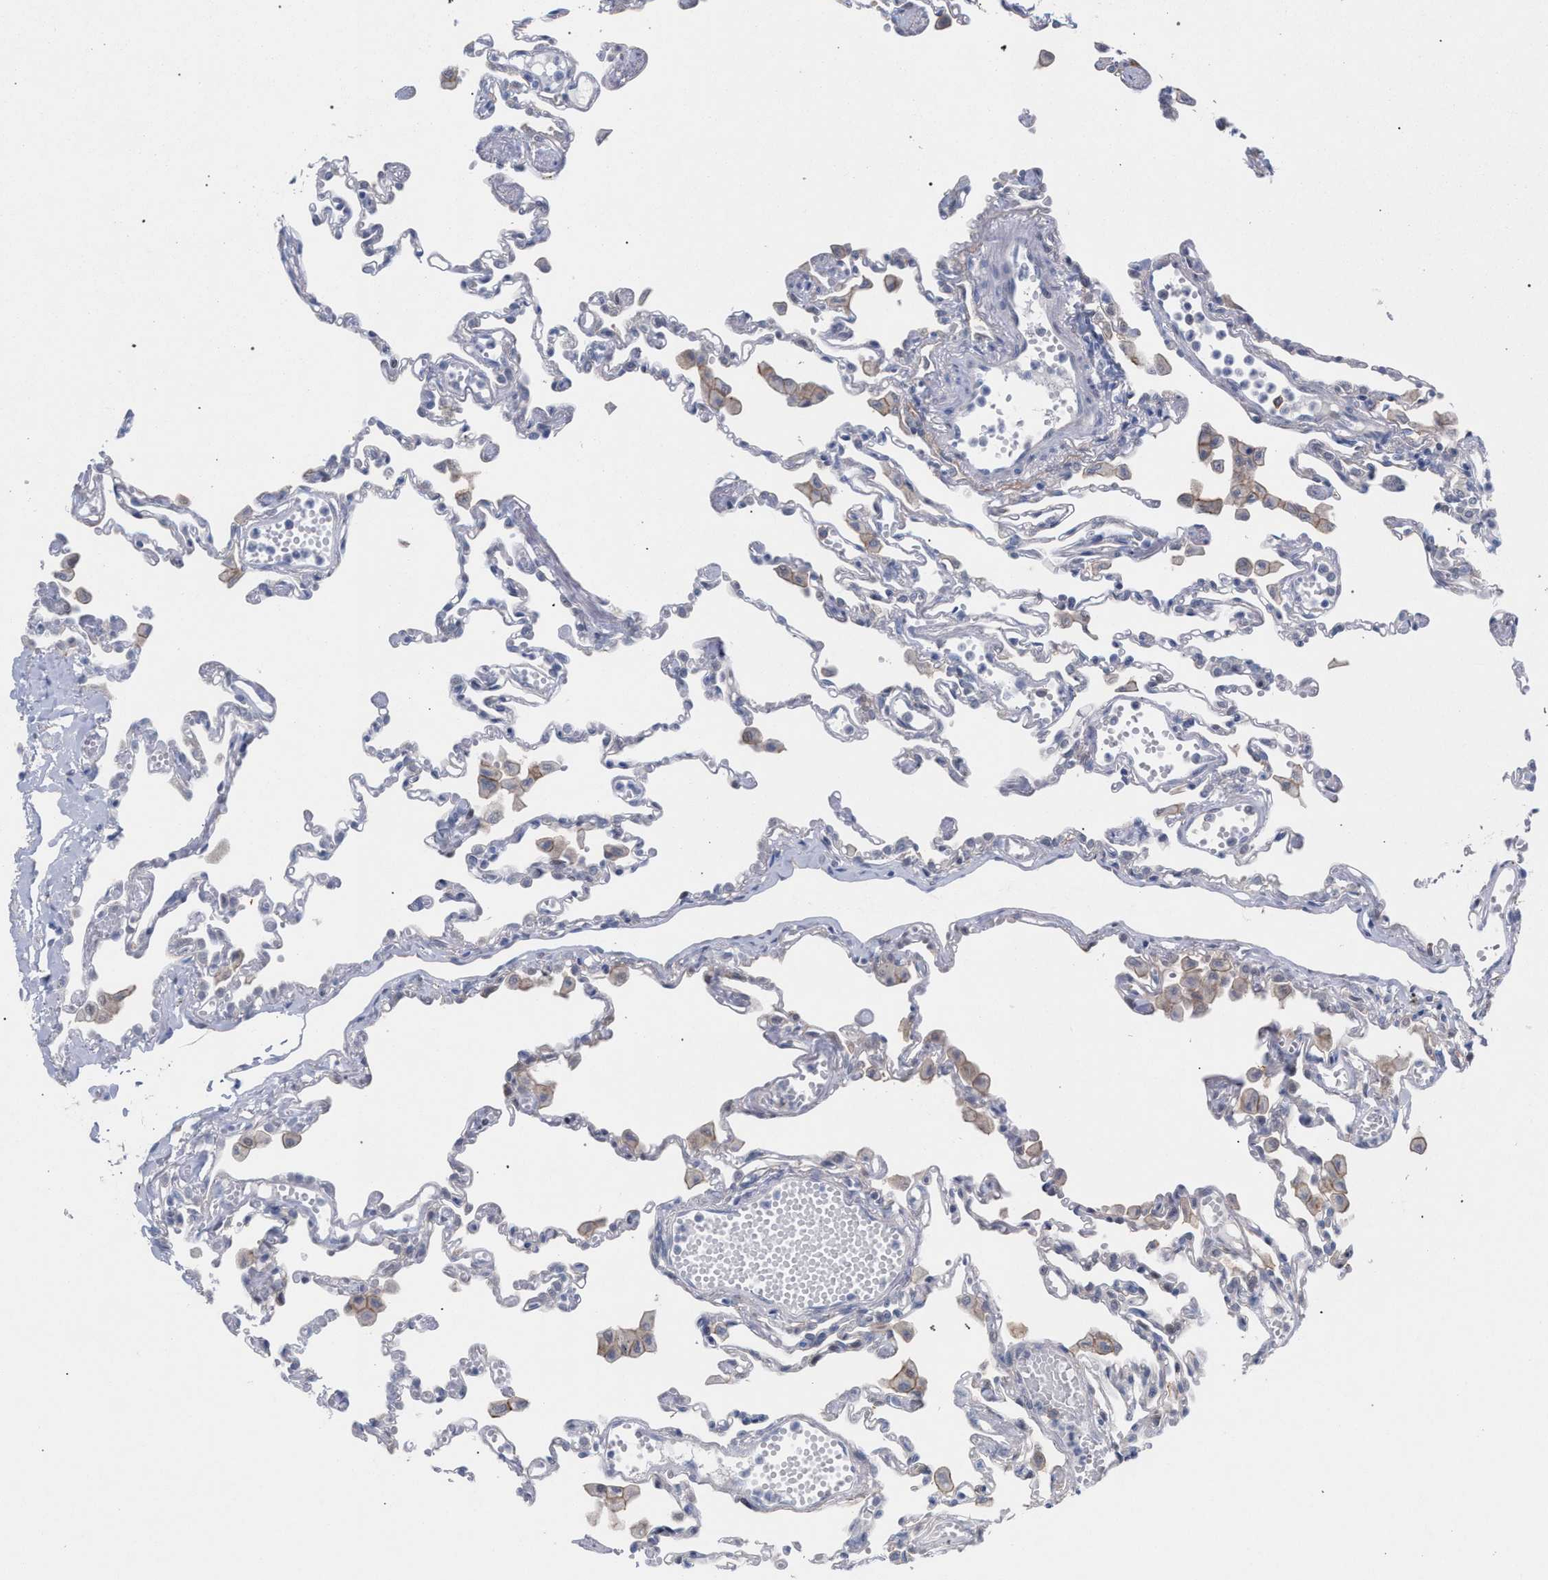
{"staining": {"intensity": "negative", "quantity": "none", "location": "none"}, "tissue": "lung", "cell_type": "Alveolar cells", "image_type": "normal", "snomed": [{"axis": "morphology", "description": "Normal tissue, NOS"}, {"axis": "topography", "description": "Bronchus"}, {"axis": "topography", "description": "Lung"}], "caption": "Lung was stained to show a protein in brown. There is no significant positivity in alveolar cells.", "gene": "FHOD3", "patient": {"sex": "female", "age": 49}}